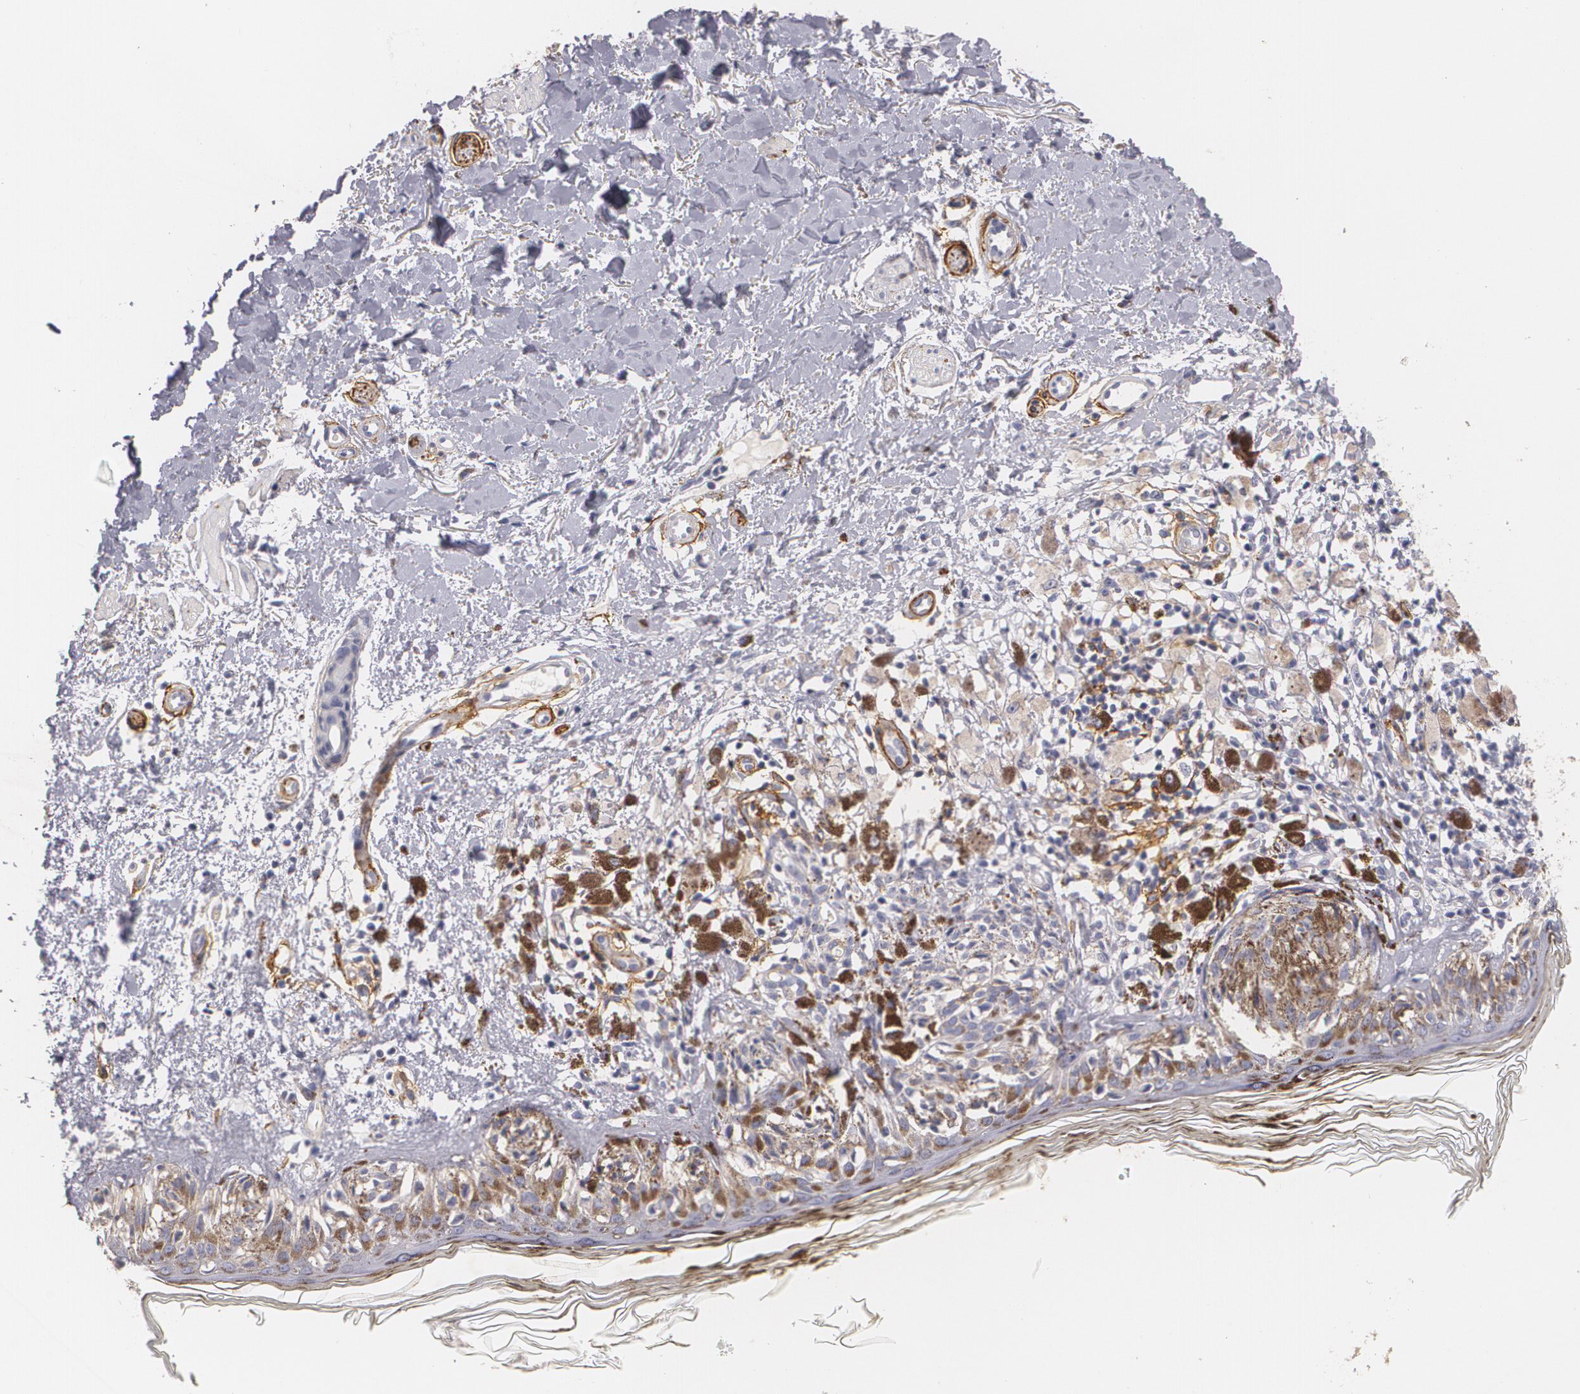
{"staining": {"intensity": "negative", "quantity": "none", "location": "none"}, "tissue": "melanoma", "cell_type": "Tumor cells", "image_type": "cancer", "snomed": [{"axis": "morphology", "description": "Malignant melanoma, NOS"}, {"axis": "topography", "description": "Skin"}], "caption": "A micrograph of malignant melanoma stained for a protein demonstrates no brown staining in tumor cells.", "gene": "NGFR", "patient": {"sex": "male", "age": 88}}